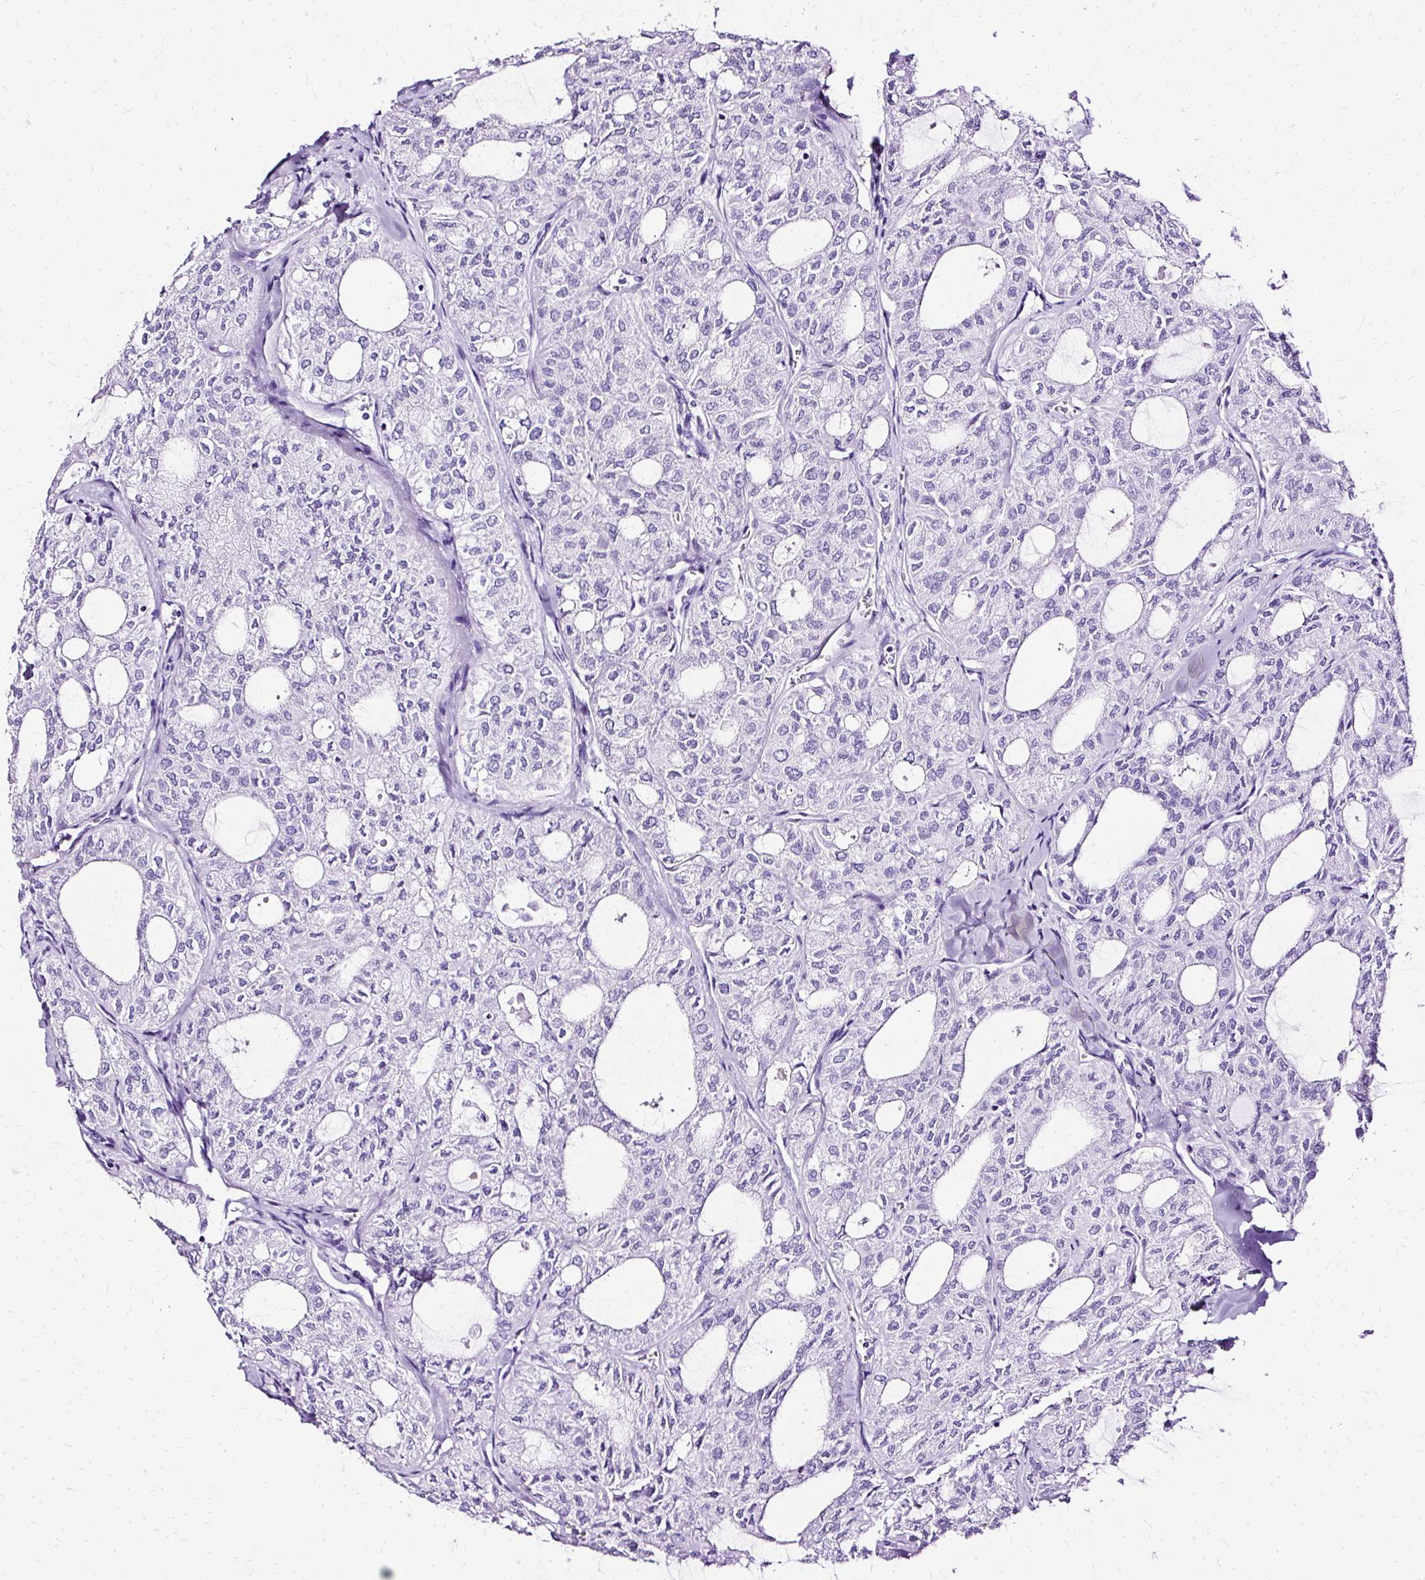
{"staining": {"intensity": "negative", "quantity": "none", "location": "none"}, "tissue": "thyroid cancer", "cell_type": "Tumor cells", "image_type": "cancer", "snomed": [{"axis": "morphology", "description": "Follicular adenoma carcinoma, NOS"}, {"axis": "topography", "description": "Thyroid gland"}], "caption": "Tumor cells are negative for protein expression in human follicular adenoma carcinoma (thyroid).", "gene": "SLC8A2", "patient": {"sex": "male", "age": 75}}